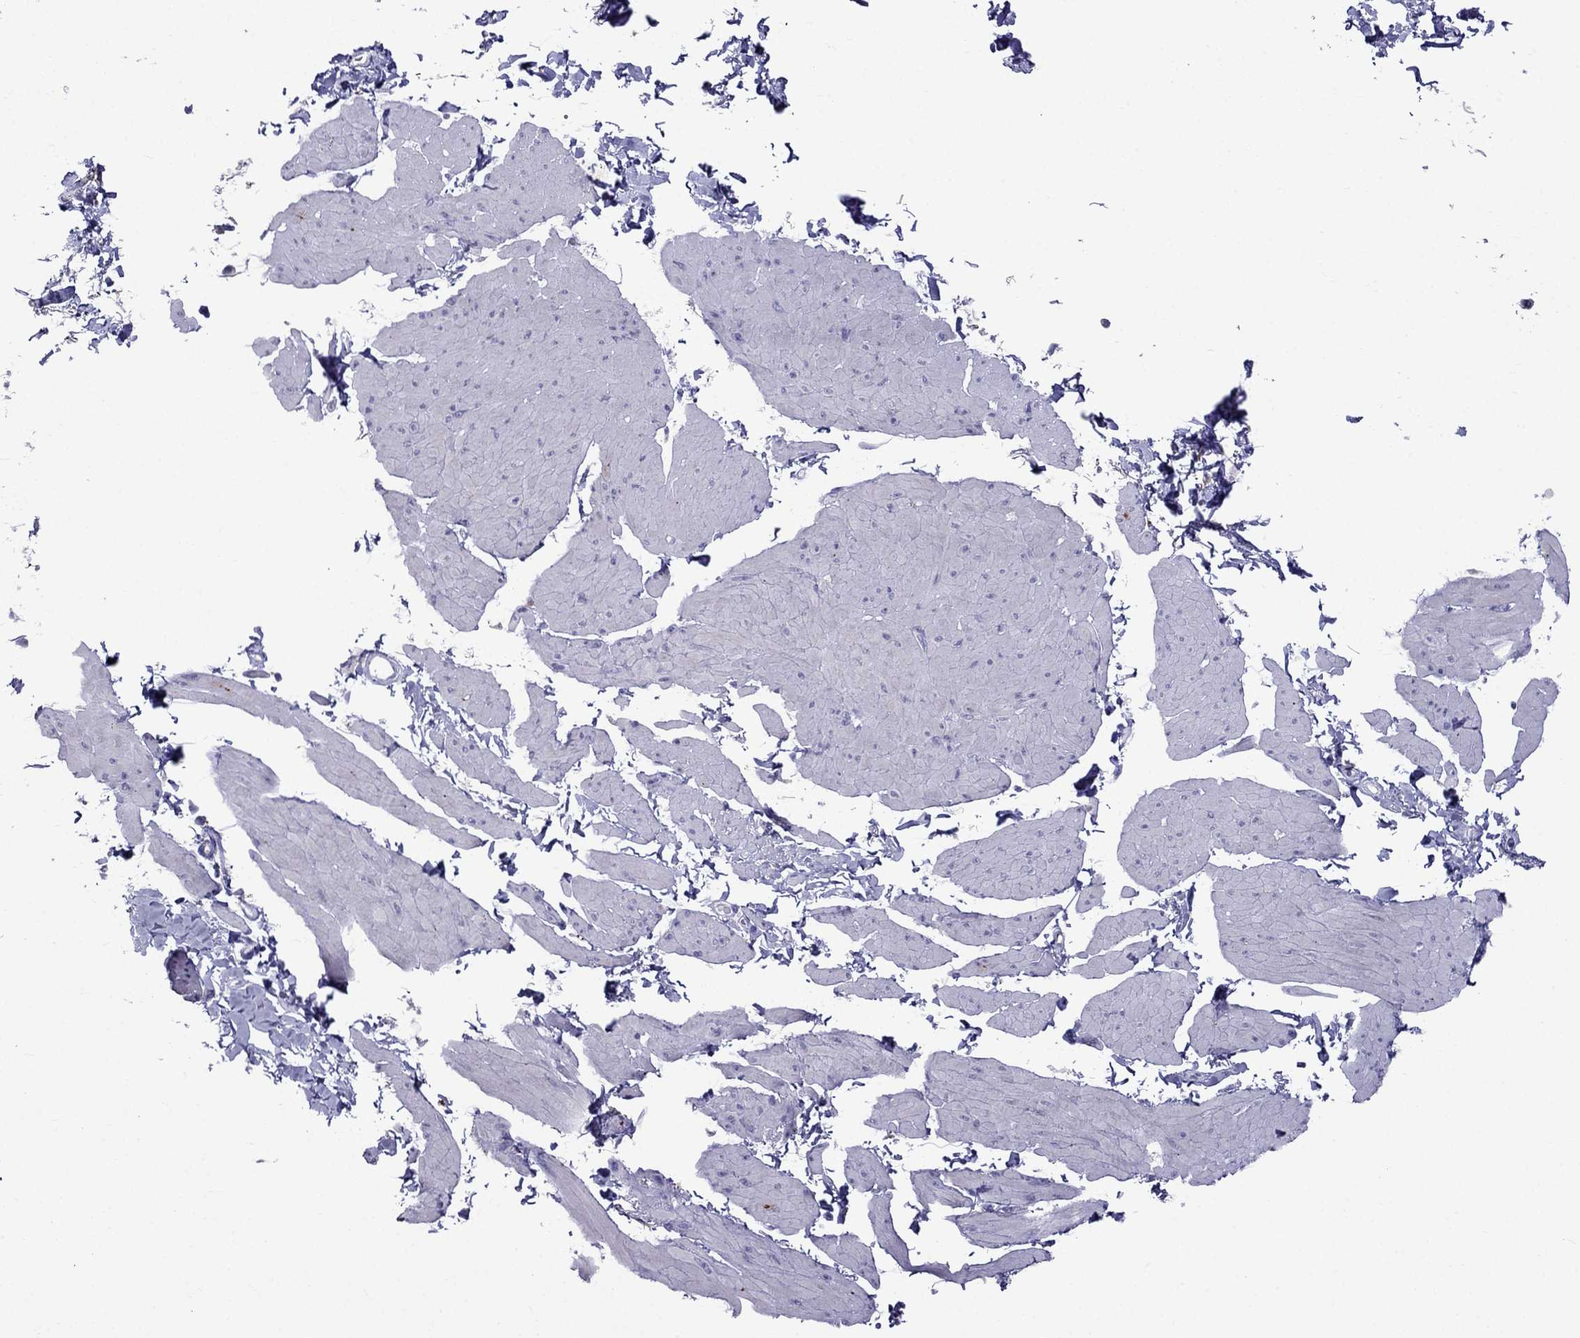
{"staining": {"intensity": "negative", "quantity": "none", "location": "none"}, "tissue": "smooth muscle", "cell_type": "Smooth muscle cells", "image_type": "normal", "snomed": [{"axis": "morphology", "description": "Normal tissue, NOS"}, {"axis": "topography", "description": "Adipose tissue"}, {"axis": "topography", "description": "Smooth muscle"}, {"axis": "topography", "description": "Peripheral nerve tissue"}], "caption": "The micrograph displays no staining of smooth muscle cells in normal smooth muscle. Brightfield microscopy of IHC stained with DAB (brown) and hematoxylin (blue), captured at high magnification.", "gene": "MGP", "patient": {"sex": "male", "age": 83}}